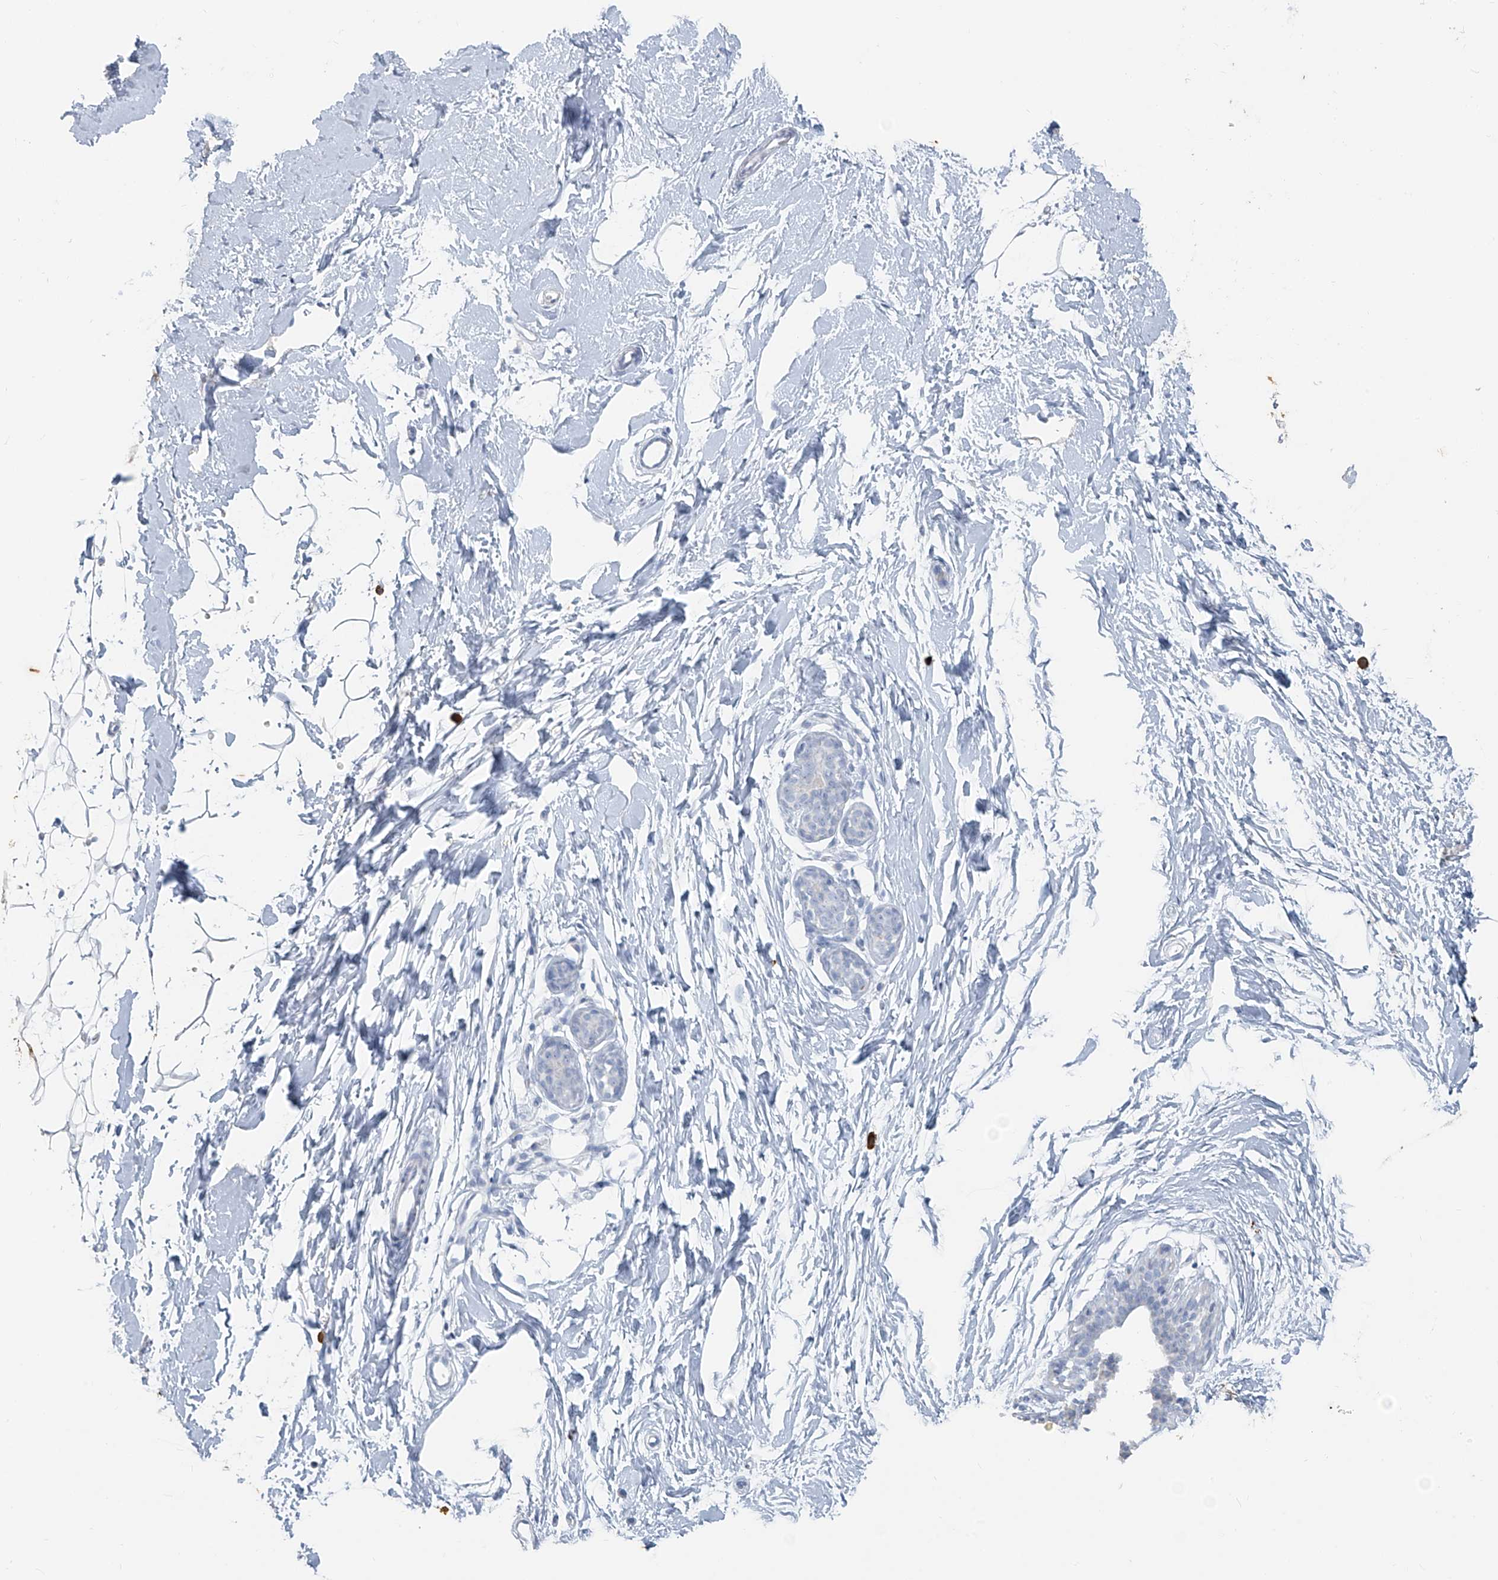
{"staining": {"intensity": "negative", "quantity": "none", "location": "none"}, "tissue": "adipose tissue", "cell_type": "Adipocytes", "image_type": "normal", "snomed": [{"axis": "morphology", "description": "Normal tissue, NOS"}, {"axis": "topography", "description": "Breast"}], "caption": "High magnification brightfield microscopy of benign adipose tissue stained with DAB (brown) and counterstained with hematoxylin (blue): adipocytes show no significant expression. The staining is performed using DAB brown chromogen with nuclei counter-stained in using hematoxylin.", "gene": "CX3CR1", "patient": {"sex": "female", "age": 23}}